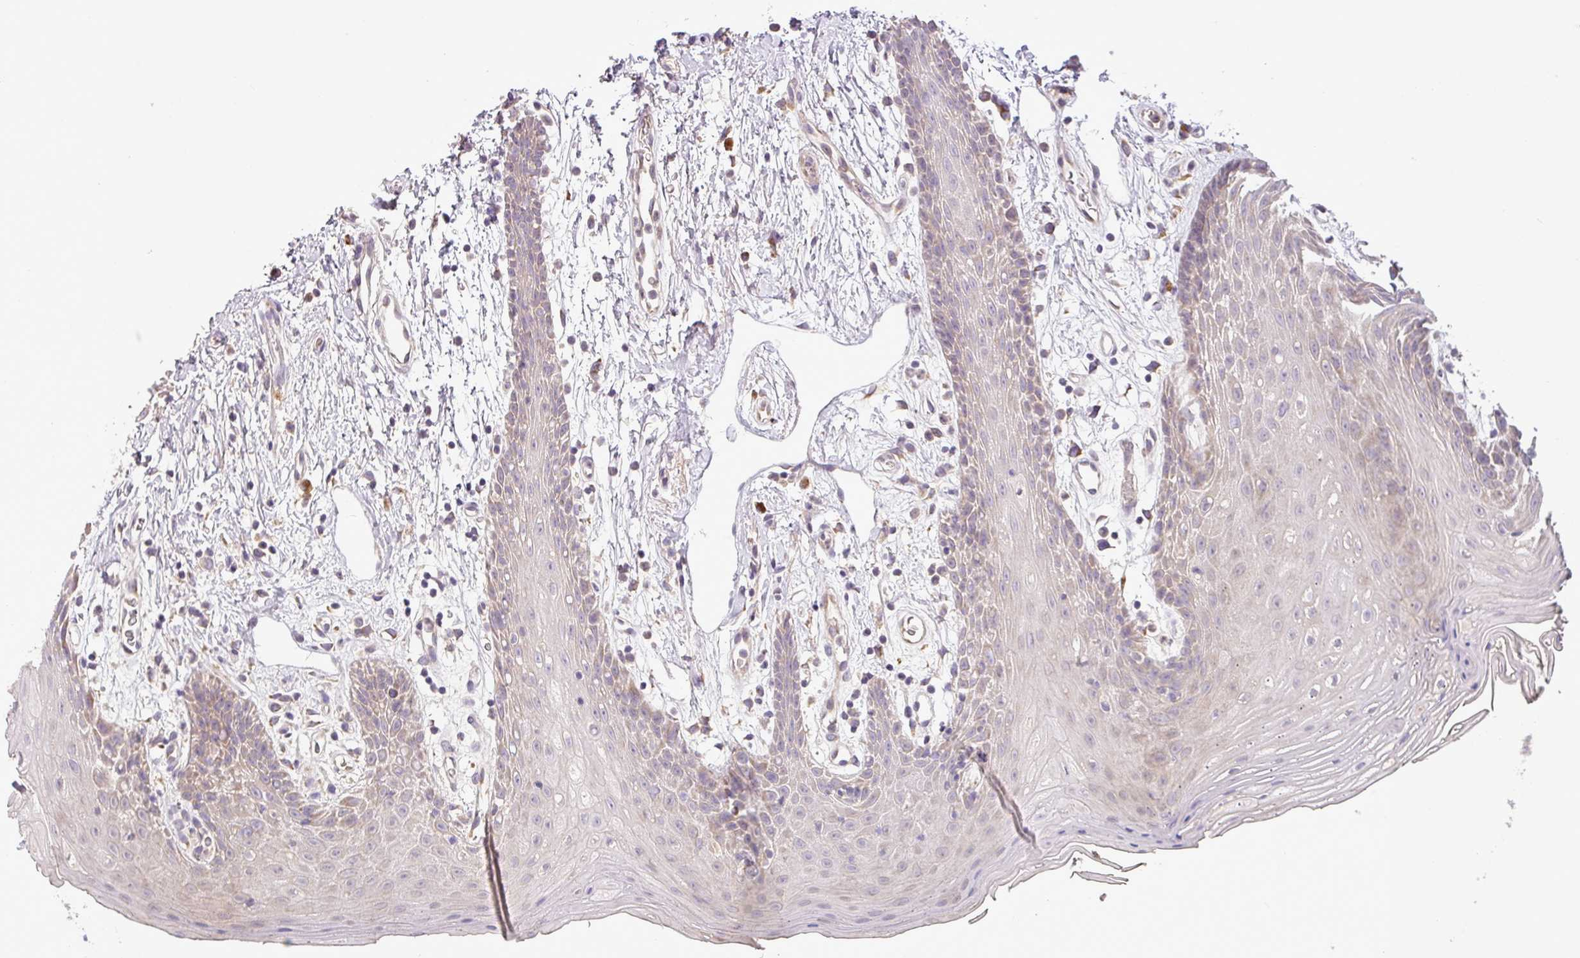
{"staining": {"intensity": "weak", "quantity": "25%-75%", "location": "cytoplasmic/membranous"}, "tissue": "oral mucosa", "cell_type": "Squamous epithelial cells", "image_type": "normal", "snomed": [{"axis": "morphology", "description": "Normal tissue, NOS"}, {"axis": "topography", "description": "Oral tissue"}, {"axis": "topography", "description": "Tounge, NOS"}], "caption": "A low amount of weak cytoplasmic/membranous positivity is appreciated in about 25%-75% of squamous epithelial cells in benign oral mucosa. The staining is performed using DAB (3,3'-diaminobenzidine) brown chromogen to label protein expression. The nuclei are counter-stained blue using hematoxylin.", "gene": "MOCS3", "patient": {"sex": "female", "age": 59}}